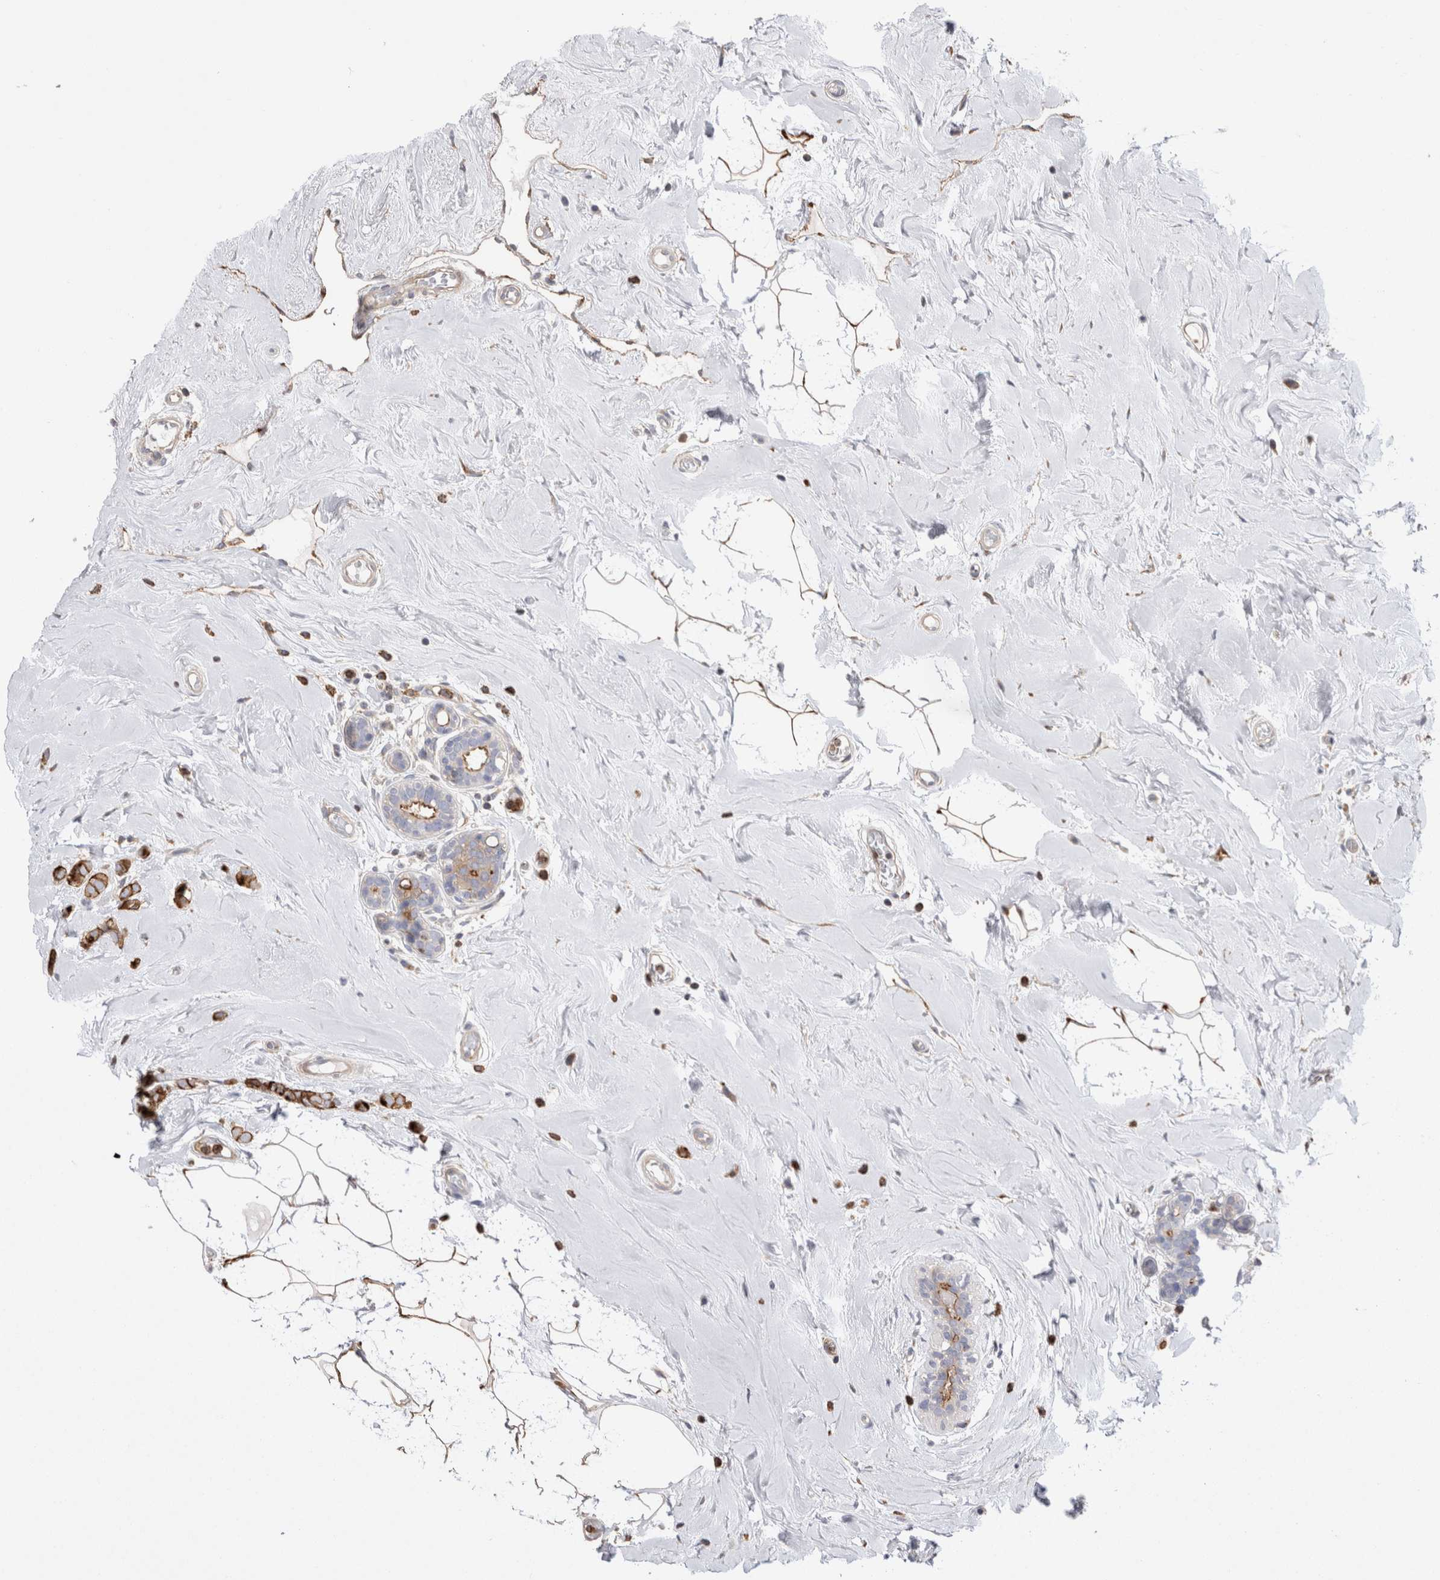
{"staining": {"intensity": "strong", "quantity": ">75%", "location": "cytoplasmic/membranous"}, "tissue": "breast cancer", "cell_type": "Tumor cells", "image_type": "cancer", "snomed": [{"axis": "morphology", "description": "Lobular carcinoma"}, {"axis": "topography", "description": "Breast"}], "caption": "Human breast cancer stained for a protein (brown) exhibits strong cytoplasmic/membranous positive expression in approximately >75% of tumor cells.", "gene": "RAB11FIP1", "patient": {"sex": "female", "age": 47}}